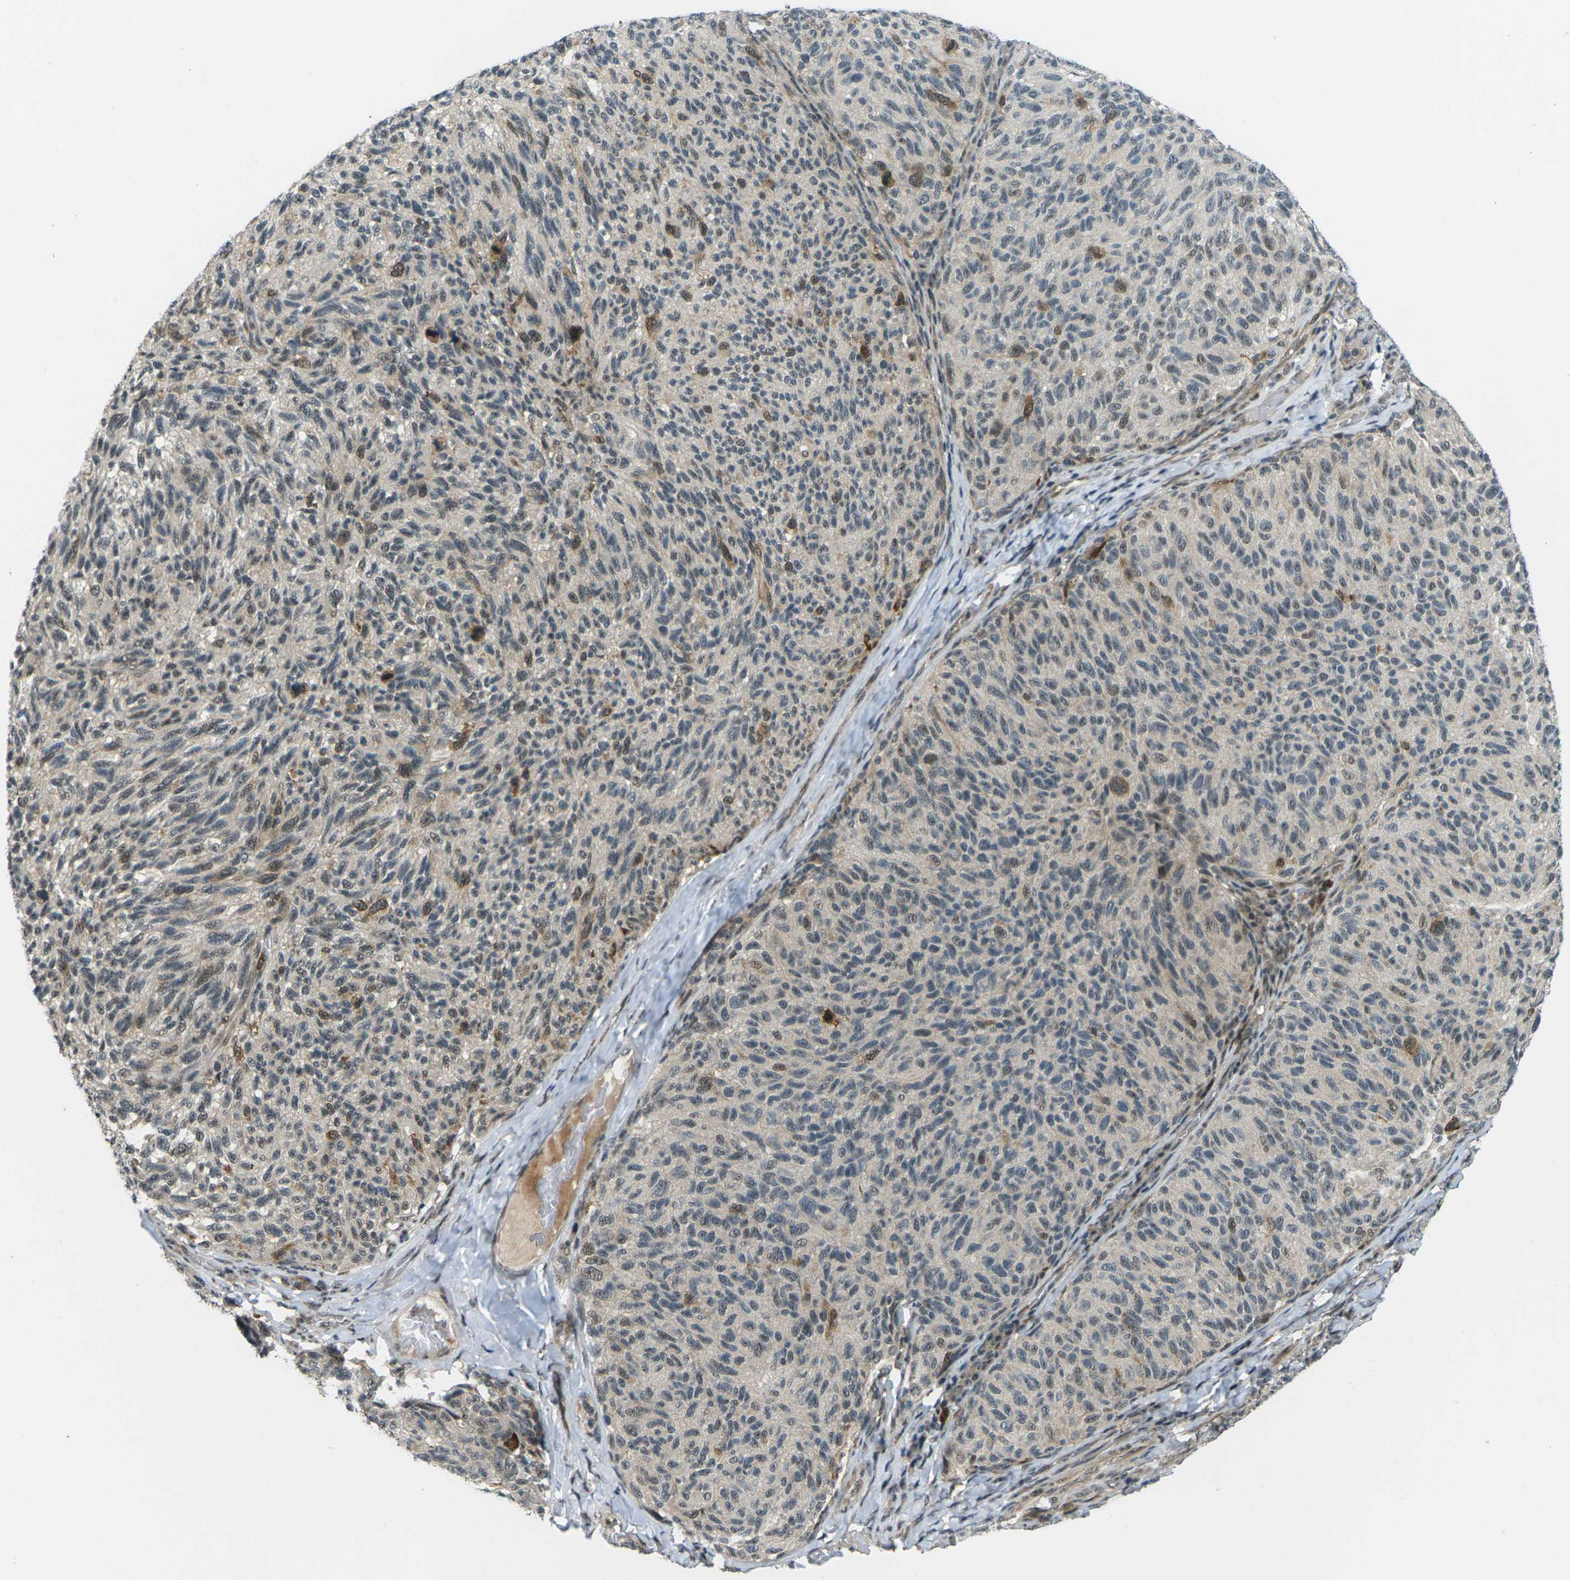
{"staining": {"intensity": "moderate", "quantity": "25%-75%", "location": "cytoplasmic/membranous,nuclear"}, "tissue": "melanoma", "cell_type": "Tumor cells", "image_type": "cancer", "snomed": [{"axis": "morphology", "description": "Malignant melanoma, NOS"}, {"axis": "topography", "description": "Skin"}], "caption": "Immunohistochemistry of malignant melanoma reveals medium levels of moderate cytoplasmic/membranous and nuclear positivity in approximately 25%-75% of tumor cells.", "gene": "UBE2S", "patient": {"sex": "female", "age": 73}}